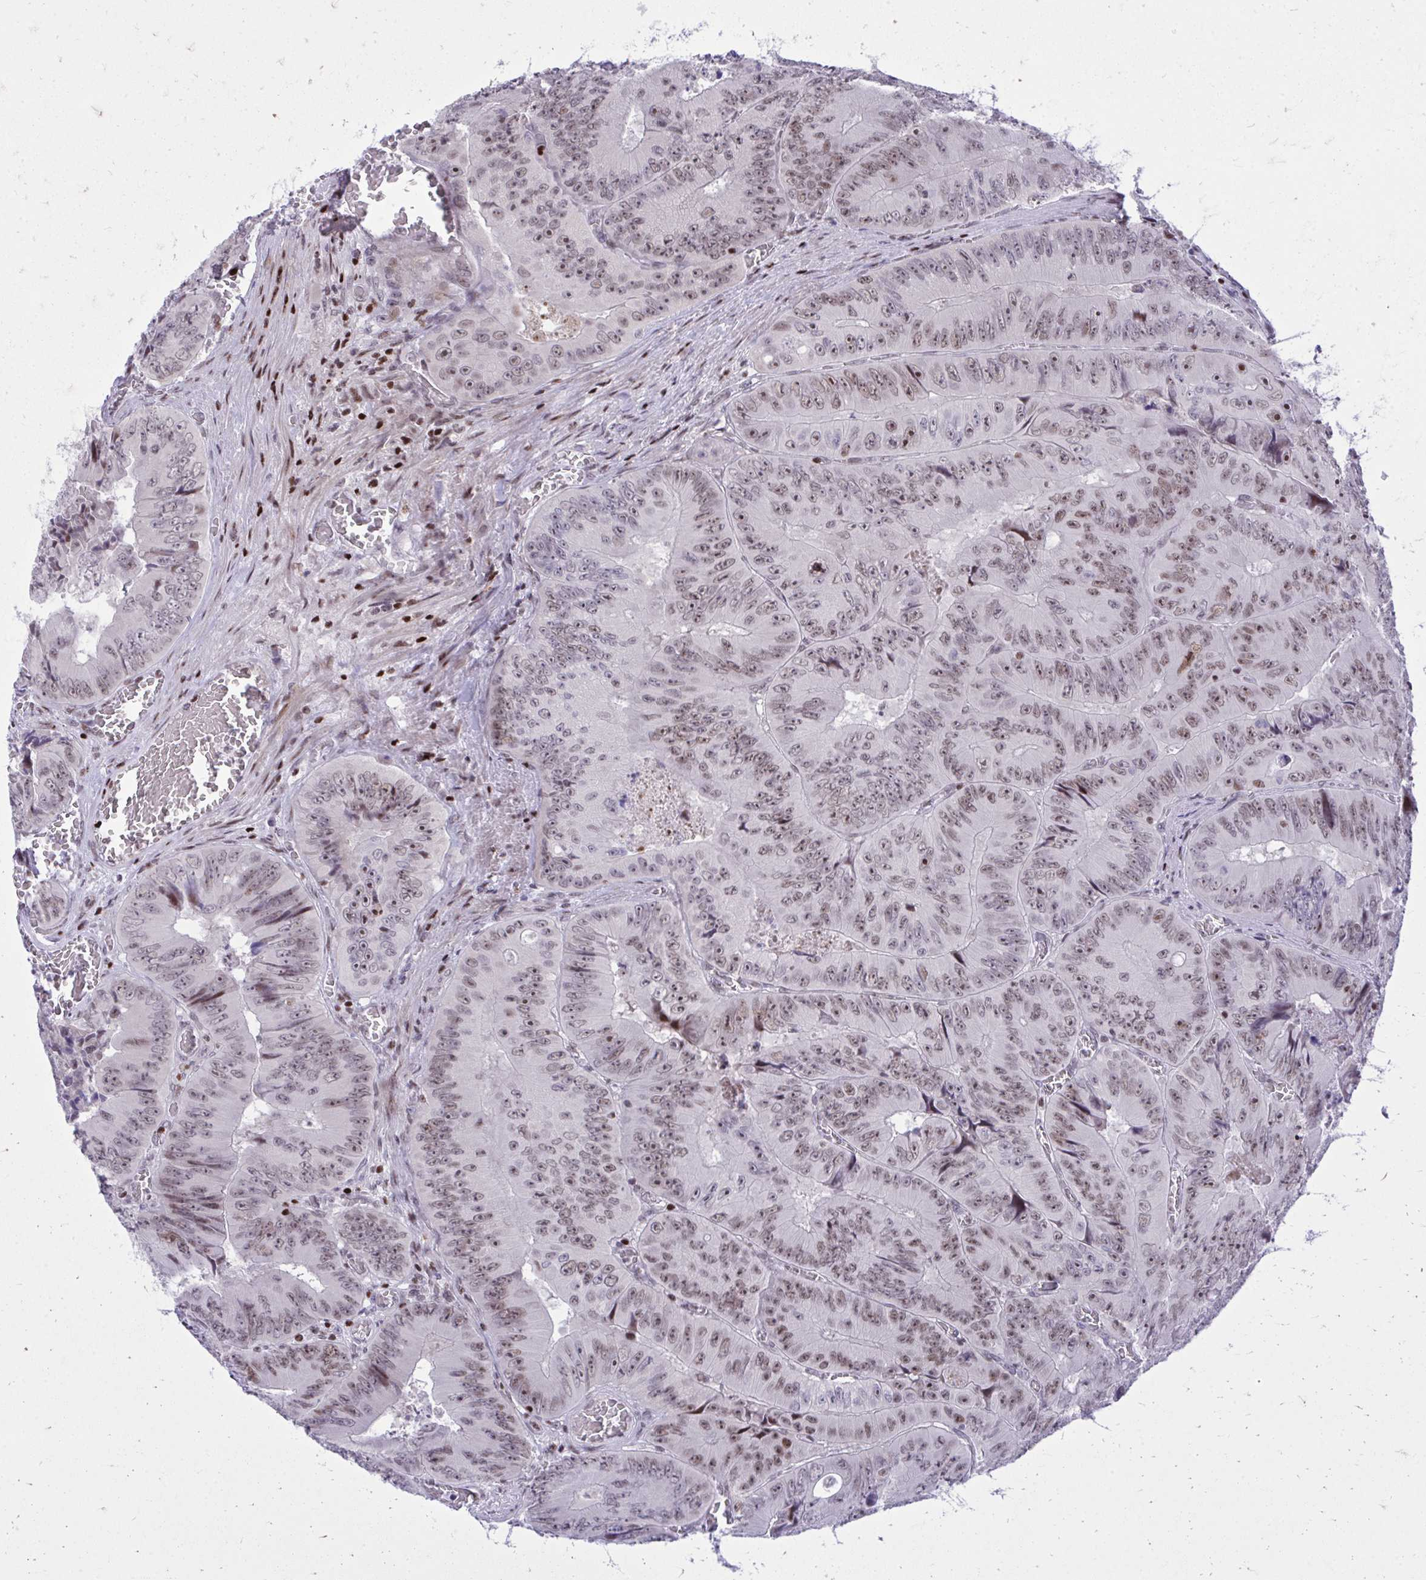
{"staining": {"intensity": "moderate", "quantity": ">75%", "location": "nuclear"}, "tissue": "colorectal cancer", "cell_type": "Tumor cells", "image_type": "cancer", "snomed": [{"axis": "morphology", "description": "Adenocarcinoma, NOS"}, {"axis": "topography", "description": "Colon"}], "caption": "A brown stain shows moderate nuclear staining of a protein in colorectal cancer (adenocarcinoma) tumor cells.", "gene": "C14orf39", "patient": {"sex": "female", "age": 84}}